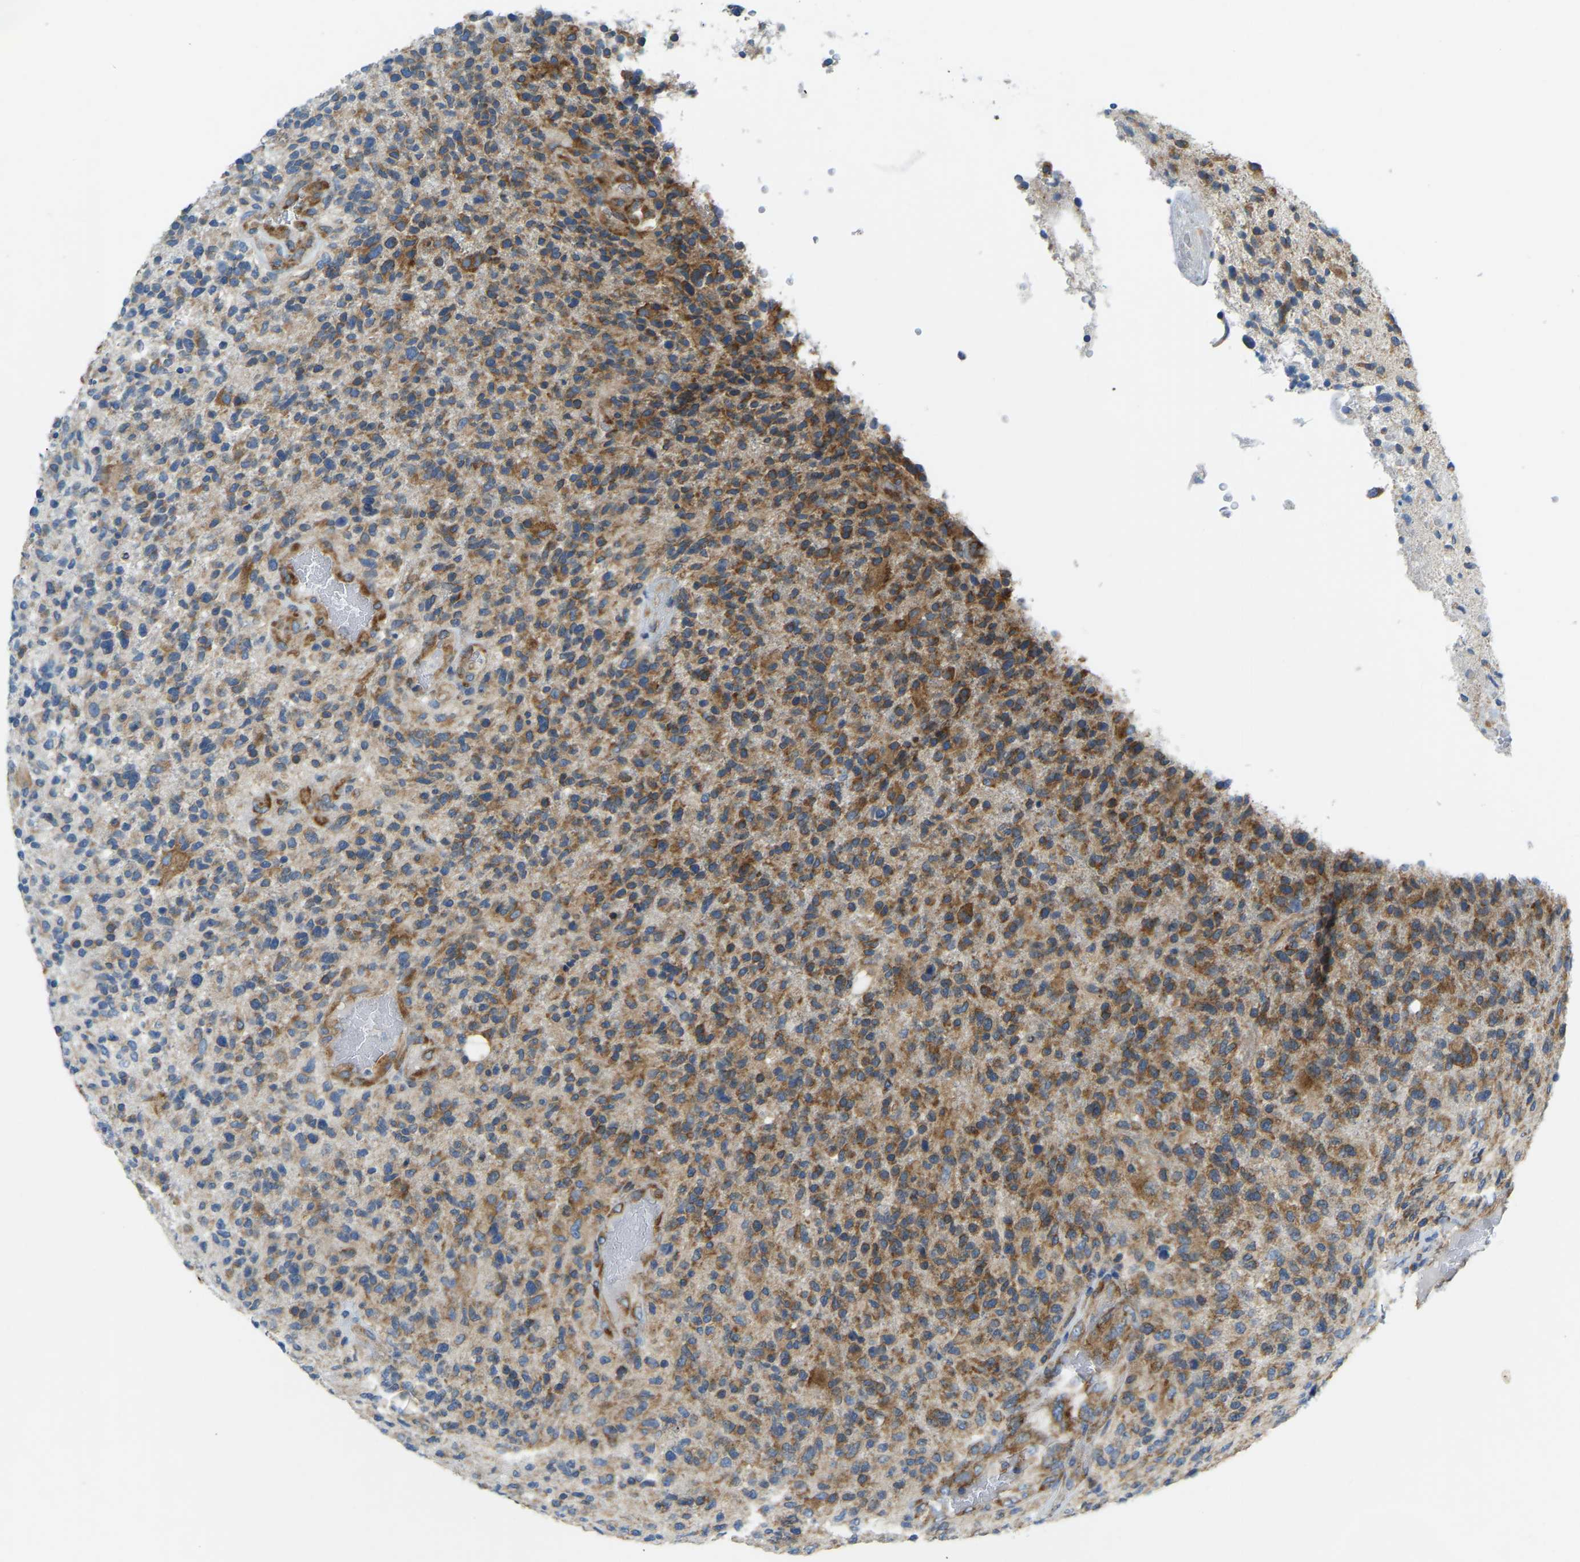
{"staining": {"intensity": "strong", "quantity": ">75%", "location": "cytoplasmic/membranous"}, "tissue": "glioma", "cell_type": "Tumor cells", "image_type": "cancer", "snomed": [{"axis": "morphology", "description": "Glioma, malignant, High grade"}, {"axis": "topography", "description": "Brain"}], "caption": "Protein expression analysis of human glioma reveals strong cytoplasmic/membranous expression in about >75% of tumor cells.", "gene": "SND1", "patient": {"sex": "male", "age": 72}}